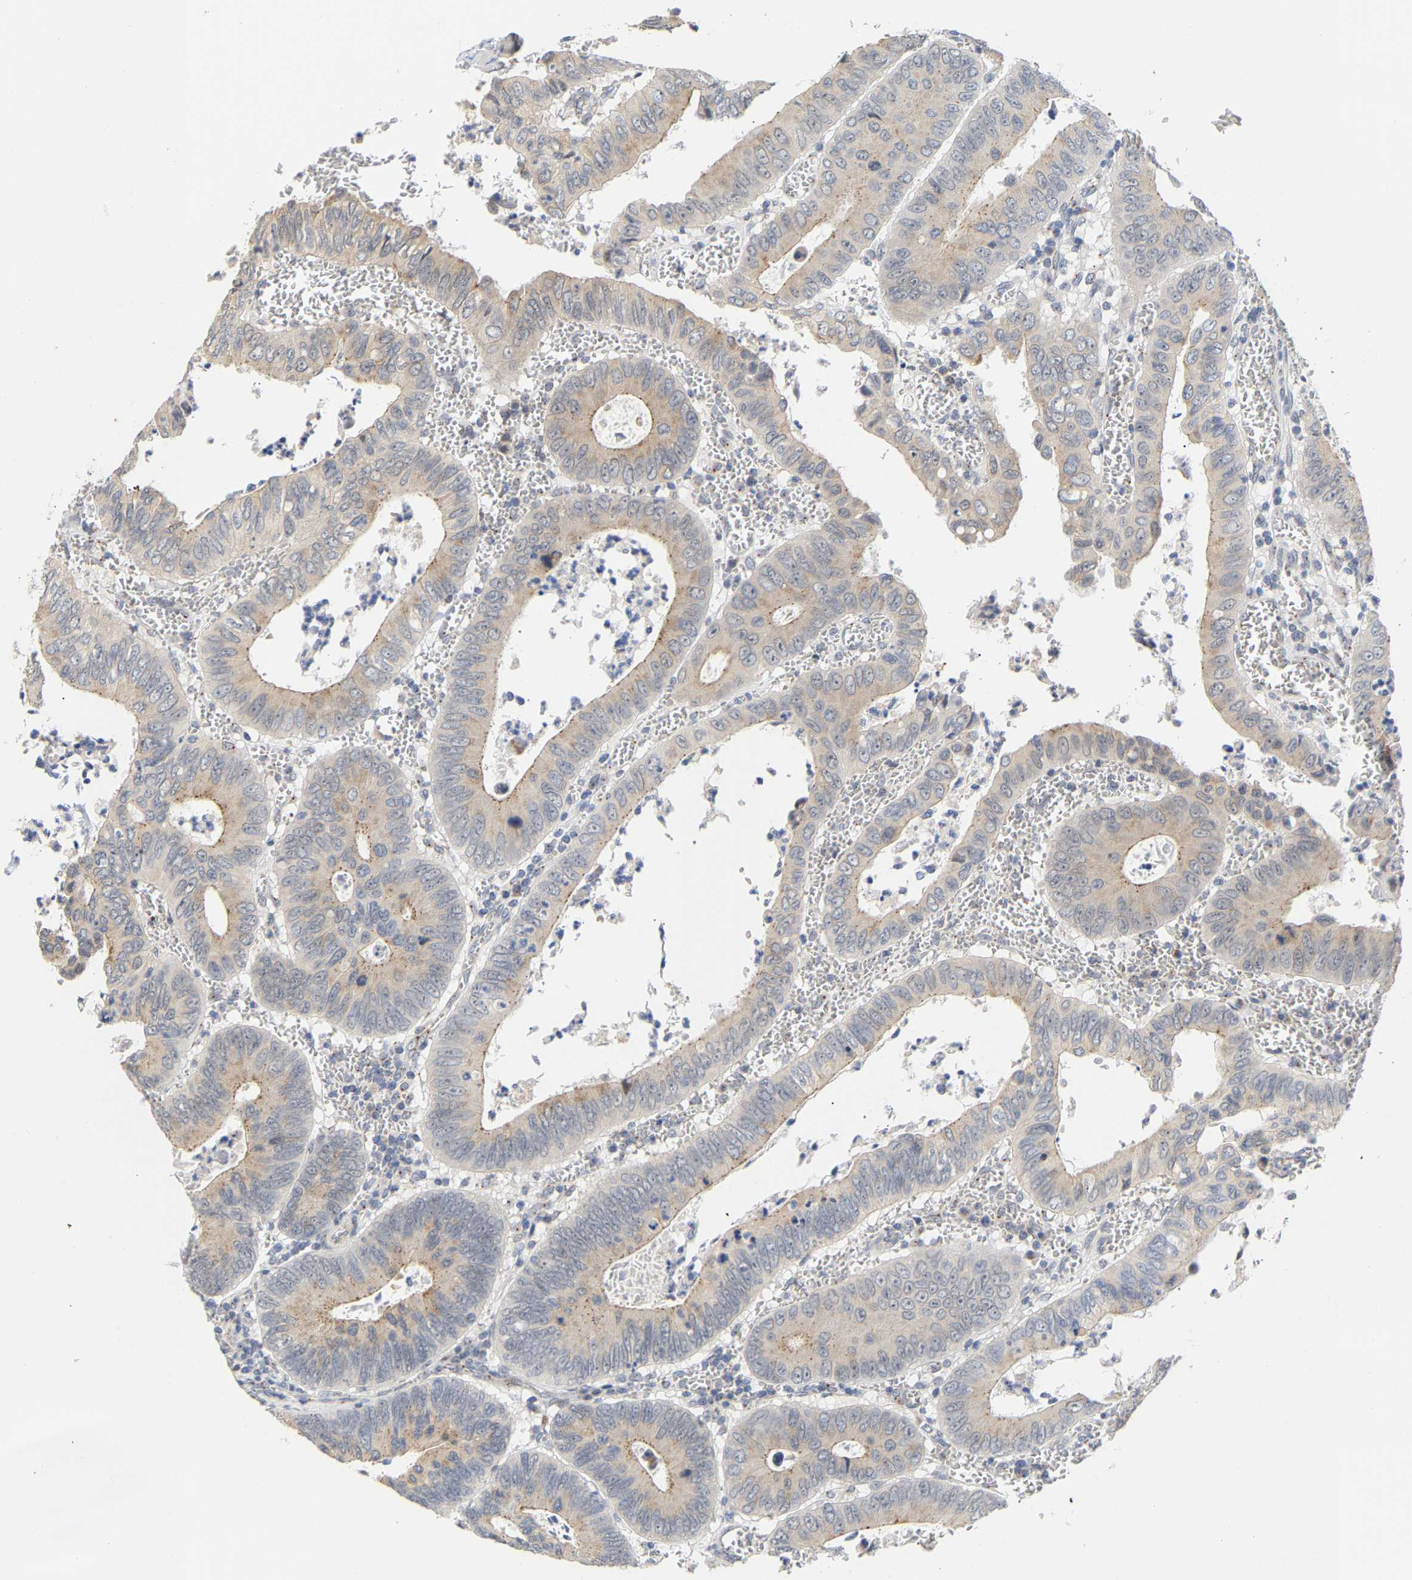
{"staining": {"intensity": "weak", "quantity": ">75%", "location": "cytoplasmic/membranous"}, "tissue": "colorectal cancer", "cell_type": "Tumor cells", "image_type": "cancer", "snomed": [{"axis": "morphology", "description": "Inflammation, NOS"}, {"axis": "morphology", "description": "Adenocarcinoma, NOS"}, {"axis": "topography", "description": "Colon"}], "caption": "Colorectal cancer stained with DAB immunohistochemistry (IHC) reveals low levels of weak cytoplasmic/membranous positivity in approximately >75% of tumor cells. The protein of interest is stained brown, and the nuclei are stained in blue (DAB IHC with brightfield microscopy, high magnification).", "gene": "PCNT", "patient": {"sex": "male", "age": 72}}